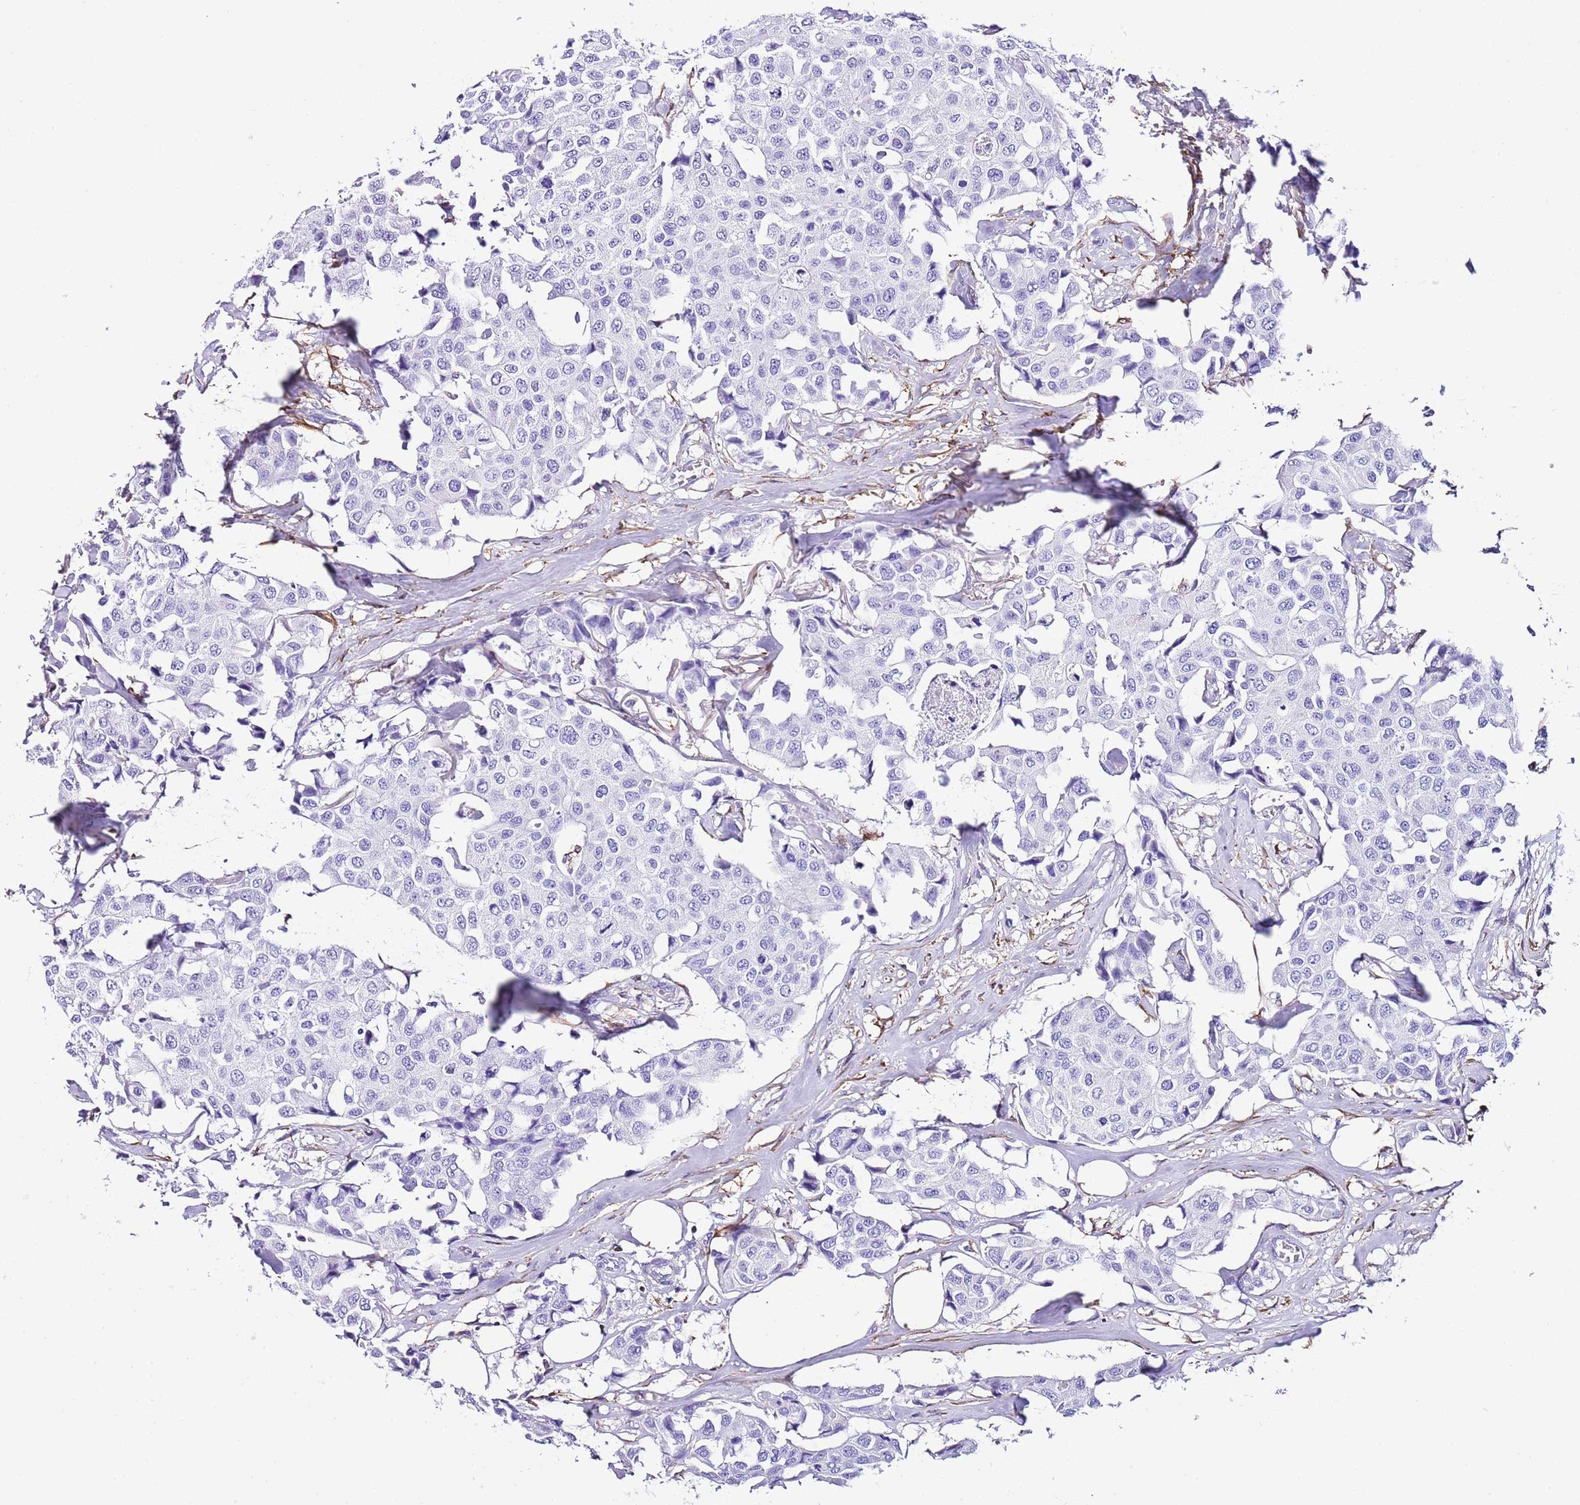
{"staining": {"intensity": "negative", "quantity": "none", "location": "none"}, "tissue": "breast cancer", "cell_type": "Tumor cells", "image_type": "cancer", "snomed": [{"axis": "morphology", "description": "Duct carcinoma"}, {"axis": "topography", "description": "Breast"}], "caption": "Histopathology image shows no protein positivity in tumor cells of breast cancer (intraductal carcinoma) tissue. (Brightfield microscopy of DAB (3,3'-diaminobenzidine) IHC at high magnification).", "gene": "CNN2", "patient": {"sex": "female", "age": 80}}